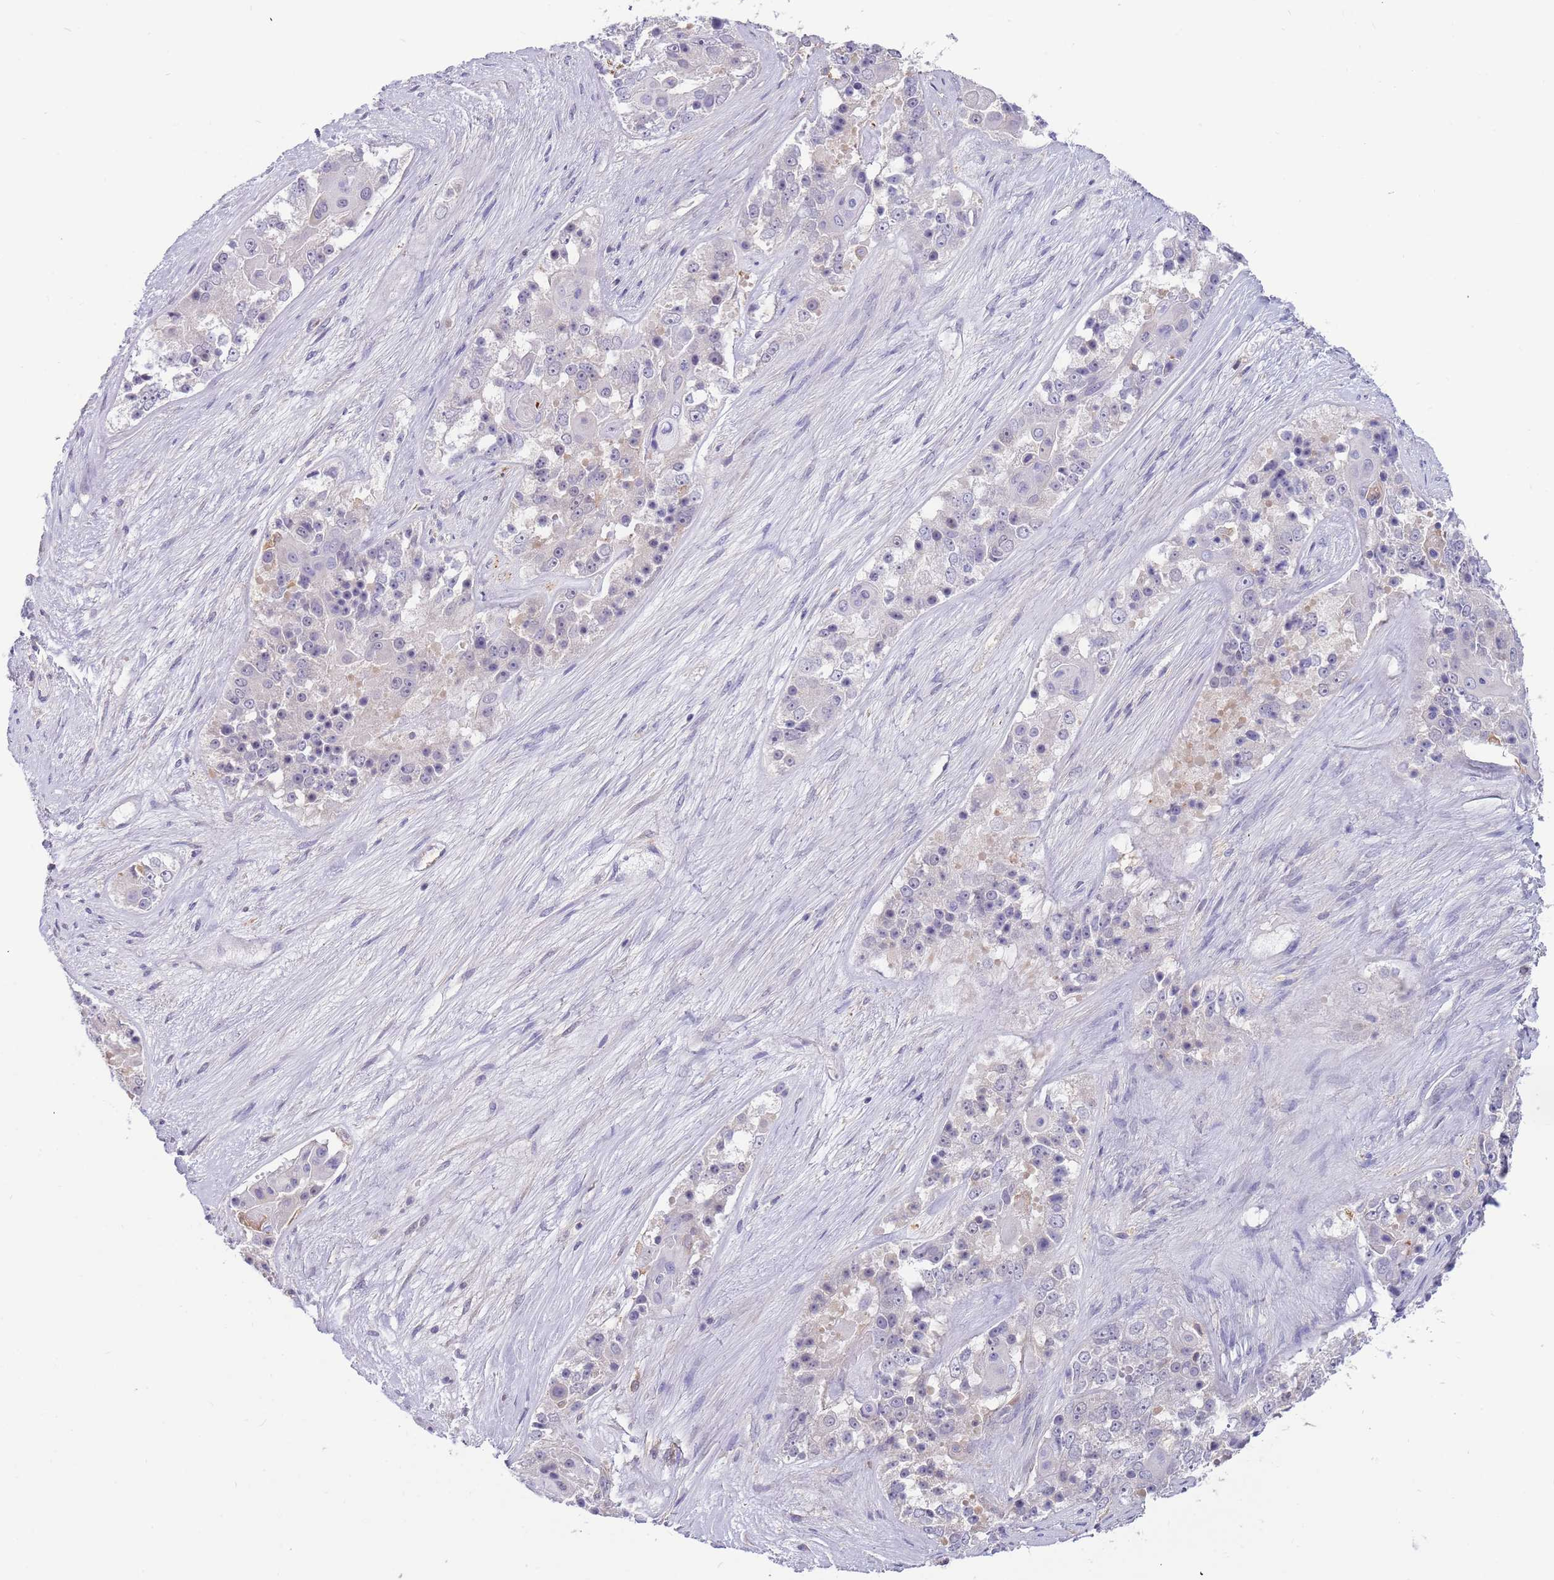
{"staining": {"intensity": "negative", "quantity": "none", "location": "none"}, "tissue": "ovarian cancer", "cell_type": "Tumor cells", "image_type": "cancer", "snomed": [{"axis": "morphology", "description": "Carcinoma, endometroid"}, {"axis": "topography", "description": "Ovary"}], "caption": "Ovarian endometroid carcinoma was stained to show a protein in brown. There is no significant expression in tumor cells. (DAB (3,3'-diaminobenzidine) immunohistochemistry (IHC) with hematoxylin counter stain).", "gene": "AP5S1", "patient": {"sex": "female", "age": 51}}